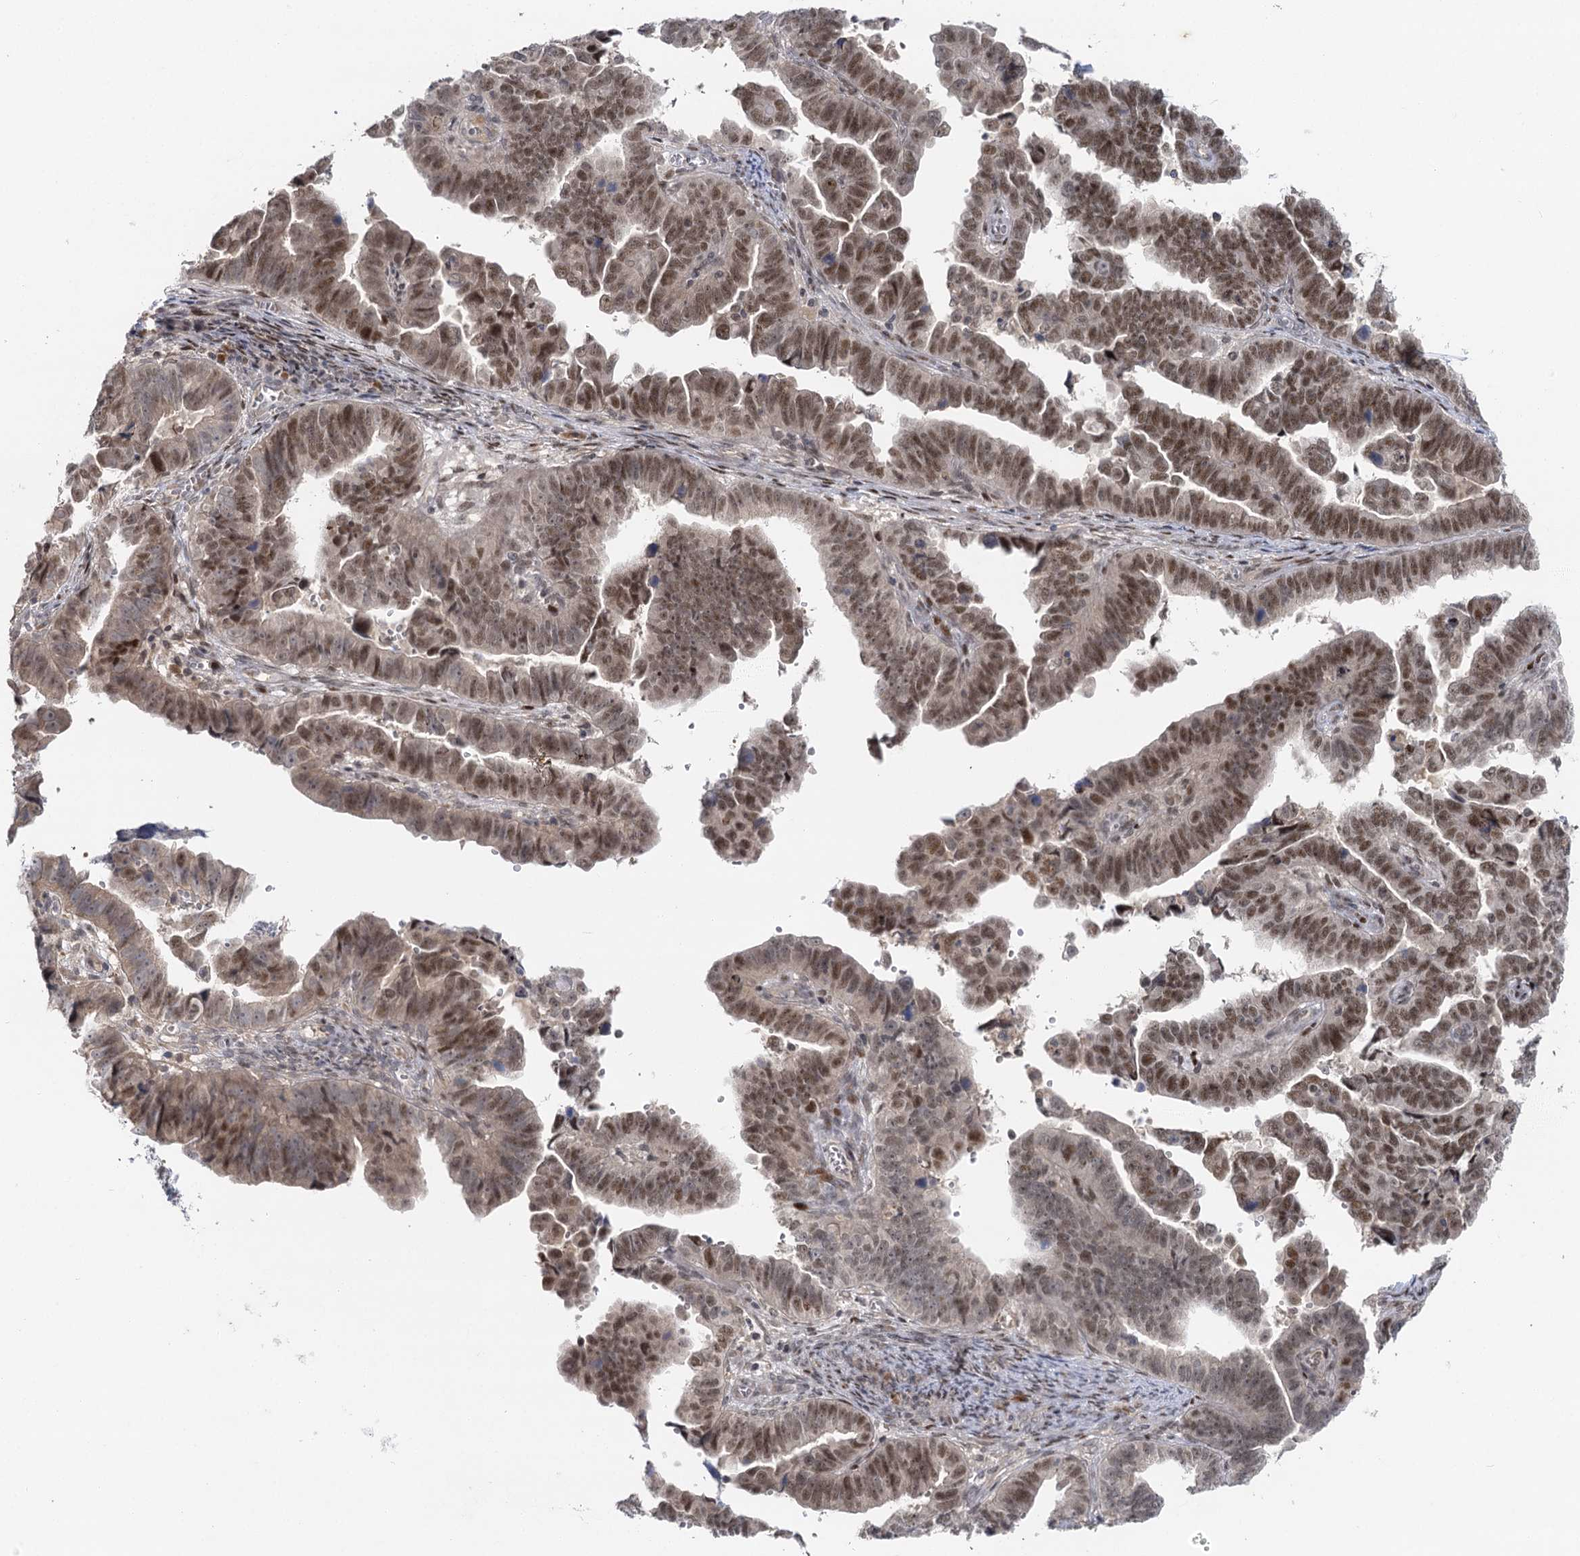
{"staining": {"intensity": "moderate", "quantity": ">75%", "location": "nuclear"}, "tissue": "endometrial cancer", "cell_type": "Tumor cells", "image_type": "cancer", "snomed": [{"axis": "morphology", "description": "Adenocarcinoma, NOS"}, {"axis": "topography", "description": "Endometrium"}], "caption": "Immunohistochemical staining of human adenocarcinoma (endometrial) displays moderate nuclear protein expression in about >75% of tumor cells.", "gene": "IL11RA", "patient": {"sex": "female", "age": 75}}